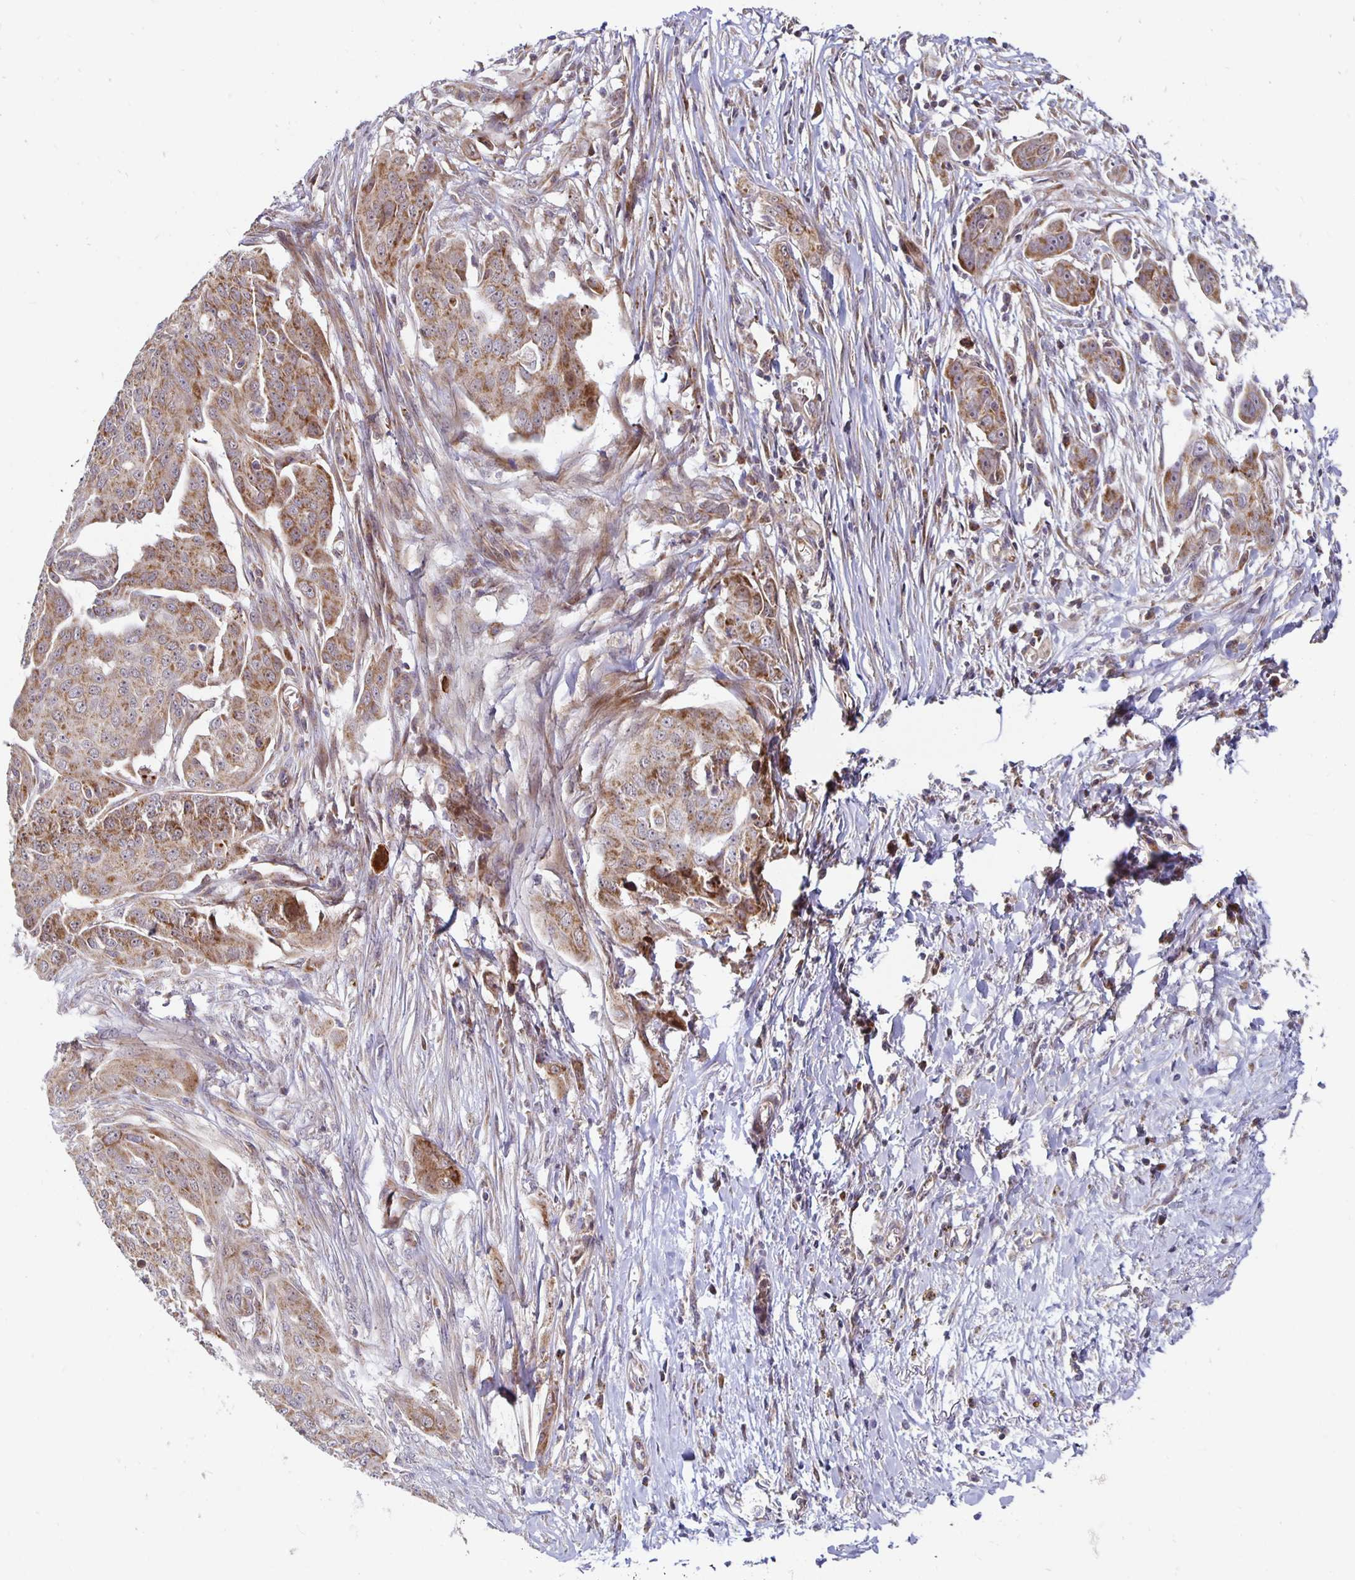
{"staining": {"intensity": "moderate", "quantity": ">75%", "location": "cytoplasmic/membranous"}, "tissue": "ovarian cancer", "cell_type": "Tumor cells", "image_type": "cancer", "snomed": [{"axis": "morphology", "description": "Carcinoma, endometroid"}, {"axis": "topography", "description": "Ovary"}], "caption": "Immunohistochemical staining of human ovarian endometroid carcinoma exhibits medium levels of moderate cytoplasmic/membranous staining in approximately >75% of tumor cells.", "gene": "MRPL28", "patient": {"sex": "female", "age": 70}}